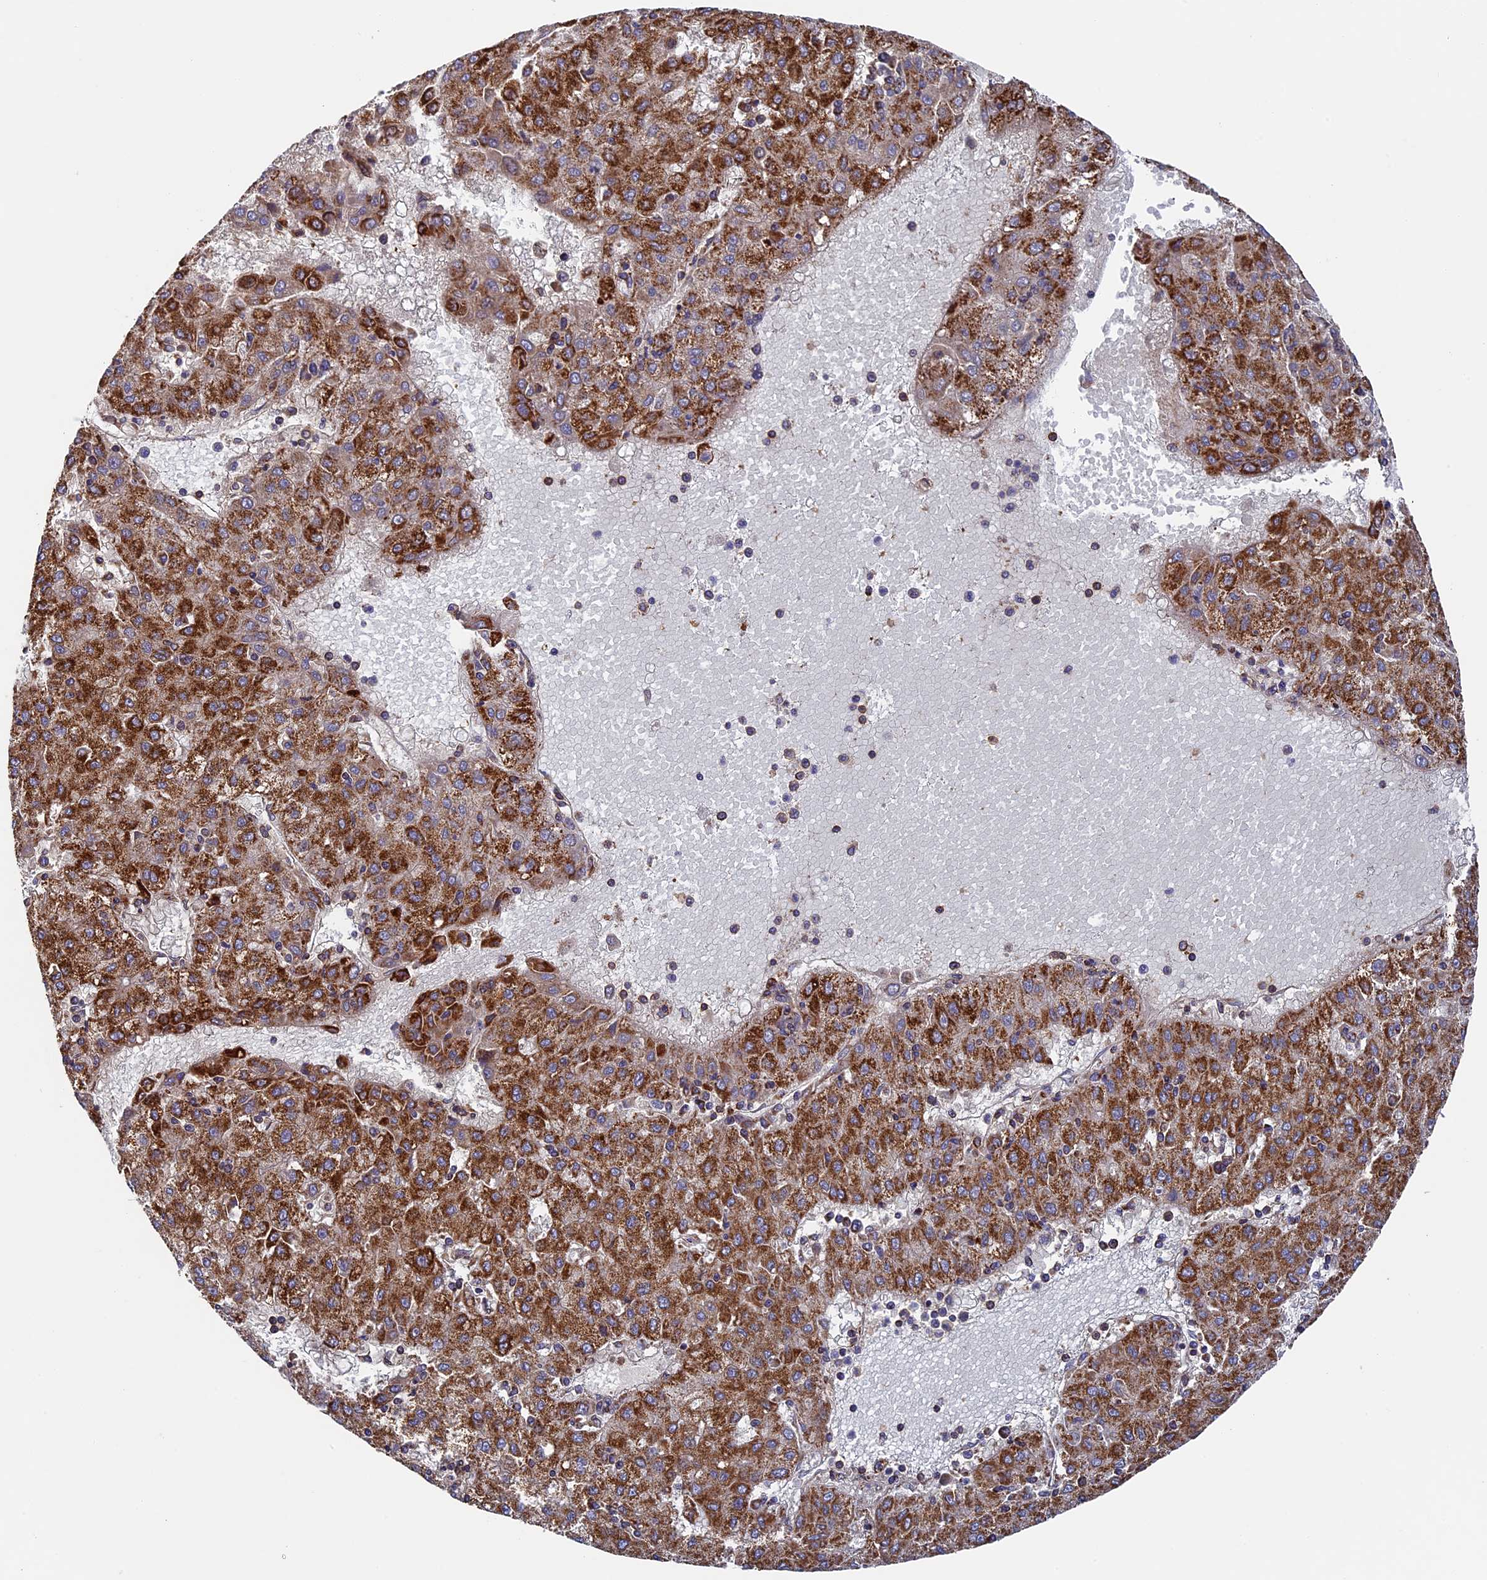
{"staining": {"intensity": "strong", "quantity": ">75%", "location": "cytoplasmic/membranous"}, "tissue": "liver cancer", "cell_type": "Tumor cells", "image_type": "cancer", "snomed": [{"axis": "morphology", "description": "Carcinoma, Hepatocellular, NOS"}, {"axis": "topography", "description": "Liver"}], "caption": "Human liver cancer stained with a protein marker demonstrates strong staining in tumor cells.", "gene": "ADAT1", "patient": {"sex": "male", "age": 72}}